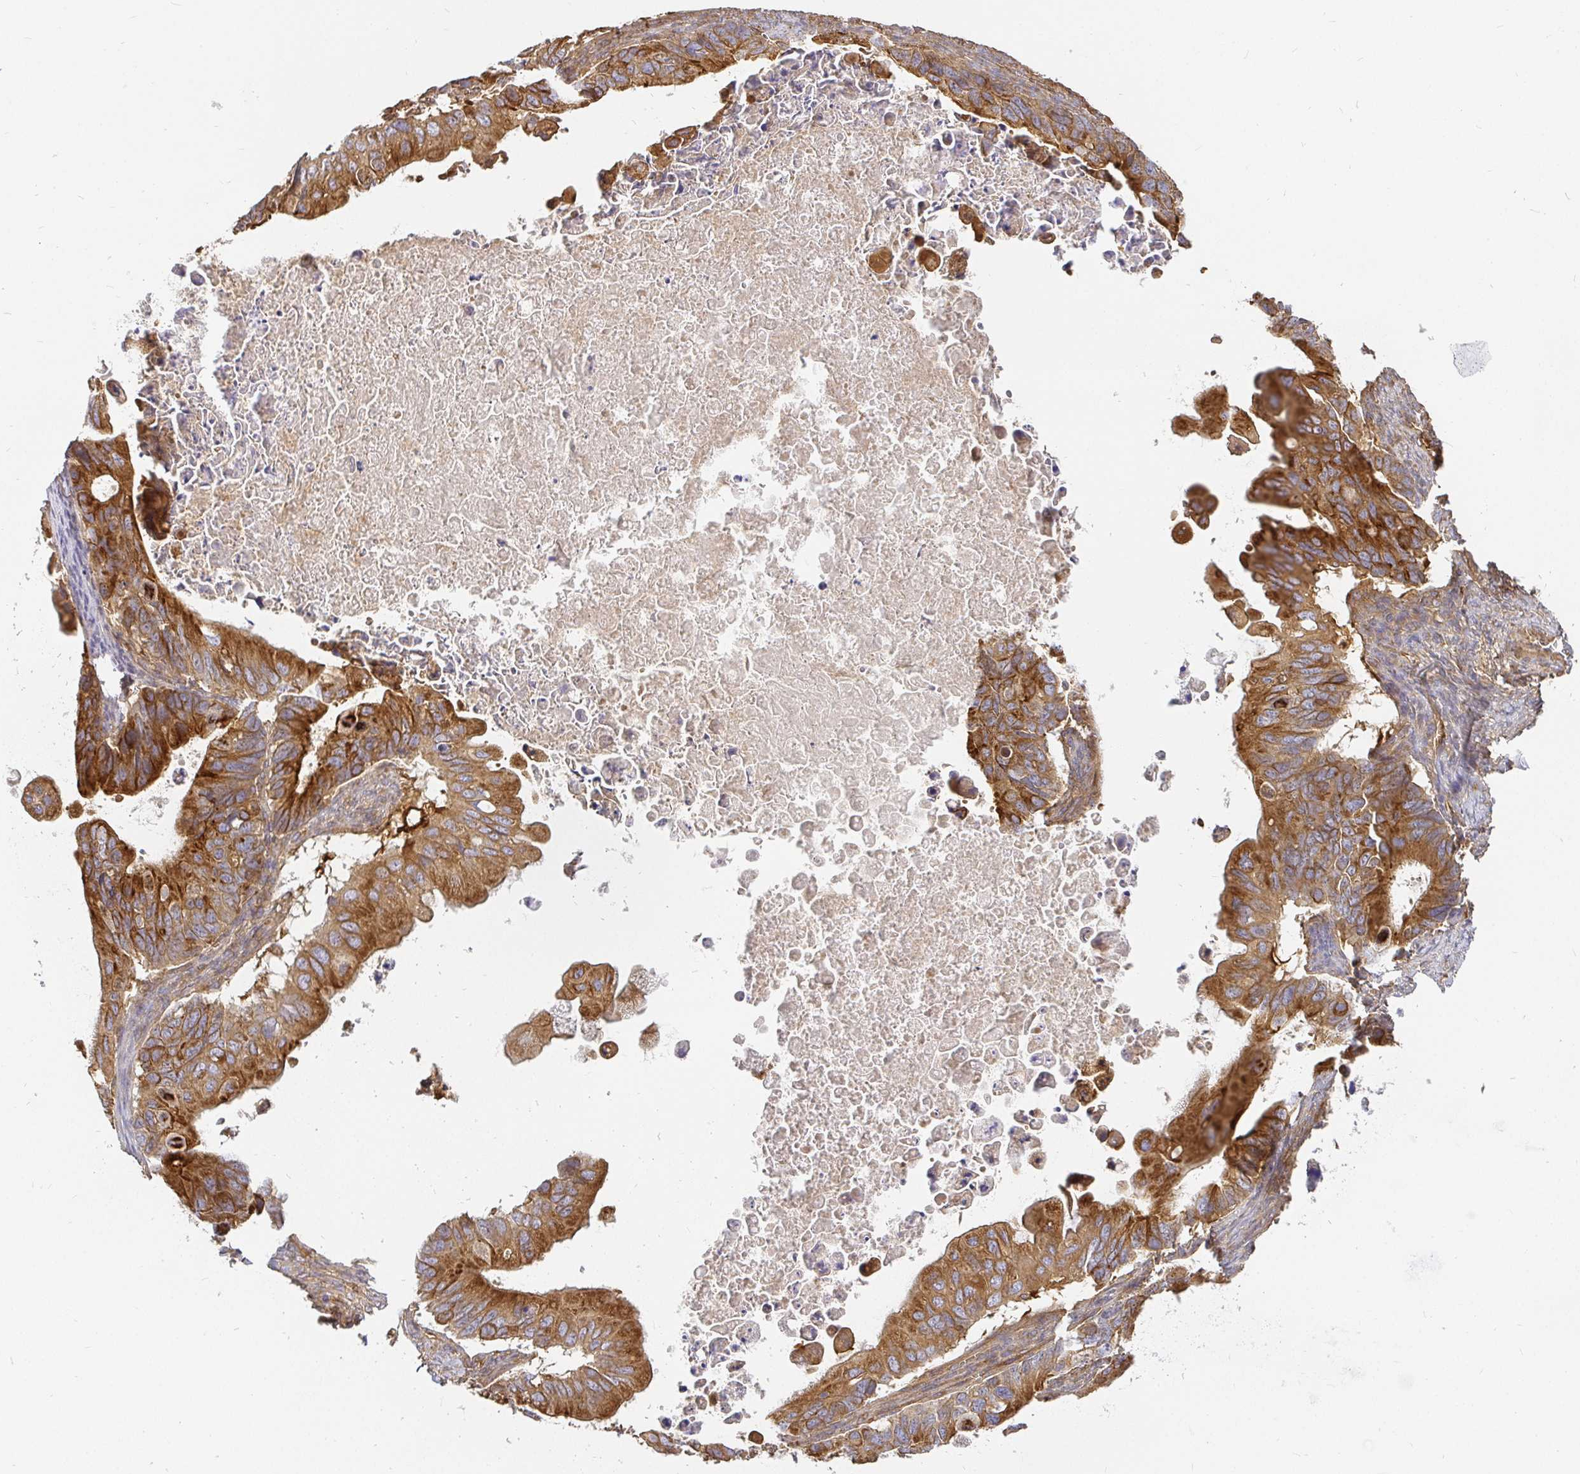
{"staining": {"intensity": "strong", "quantity": ">75%", "location": "cytoplasmic/membranous"}, "tissue": "ovarian cancer", "cell_type": "Tumor cells", "image_type": "cancer", "snomed": [{"axis": "morphology", "description": "Cystadenocarcinoma, mucinous, NOS"}, {"axis": "topography", "description": "Ovary"}], "caption": "Ovarian cancer (mucinous cystadenocarcinoma) was stained to show a protein in brown. There is high levels of strong cytoplasmic/membranous expression in approximately >75% of tumor cells.", "gene": "KIF5B", "patient": {"sex": "female", "age": 64}}